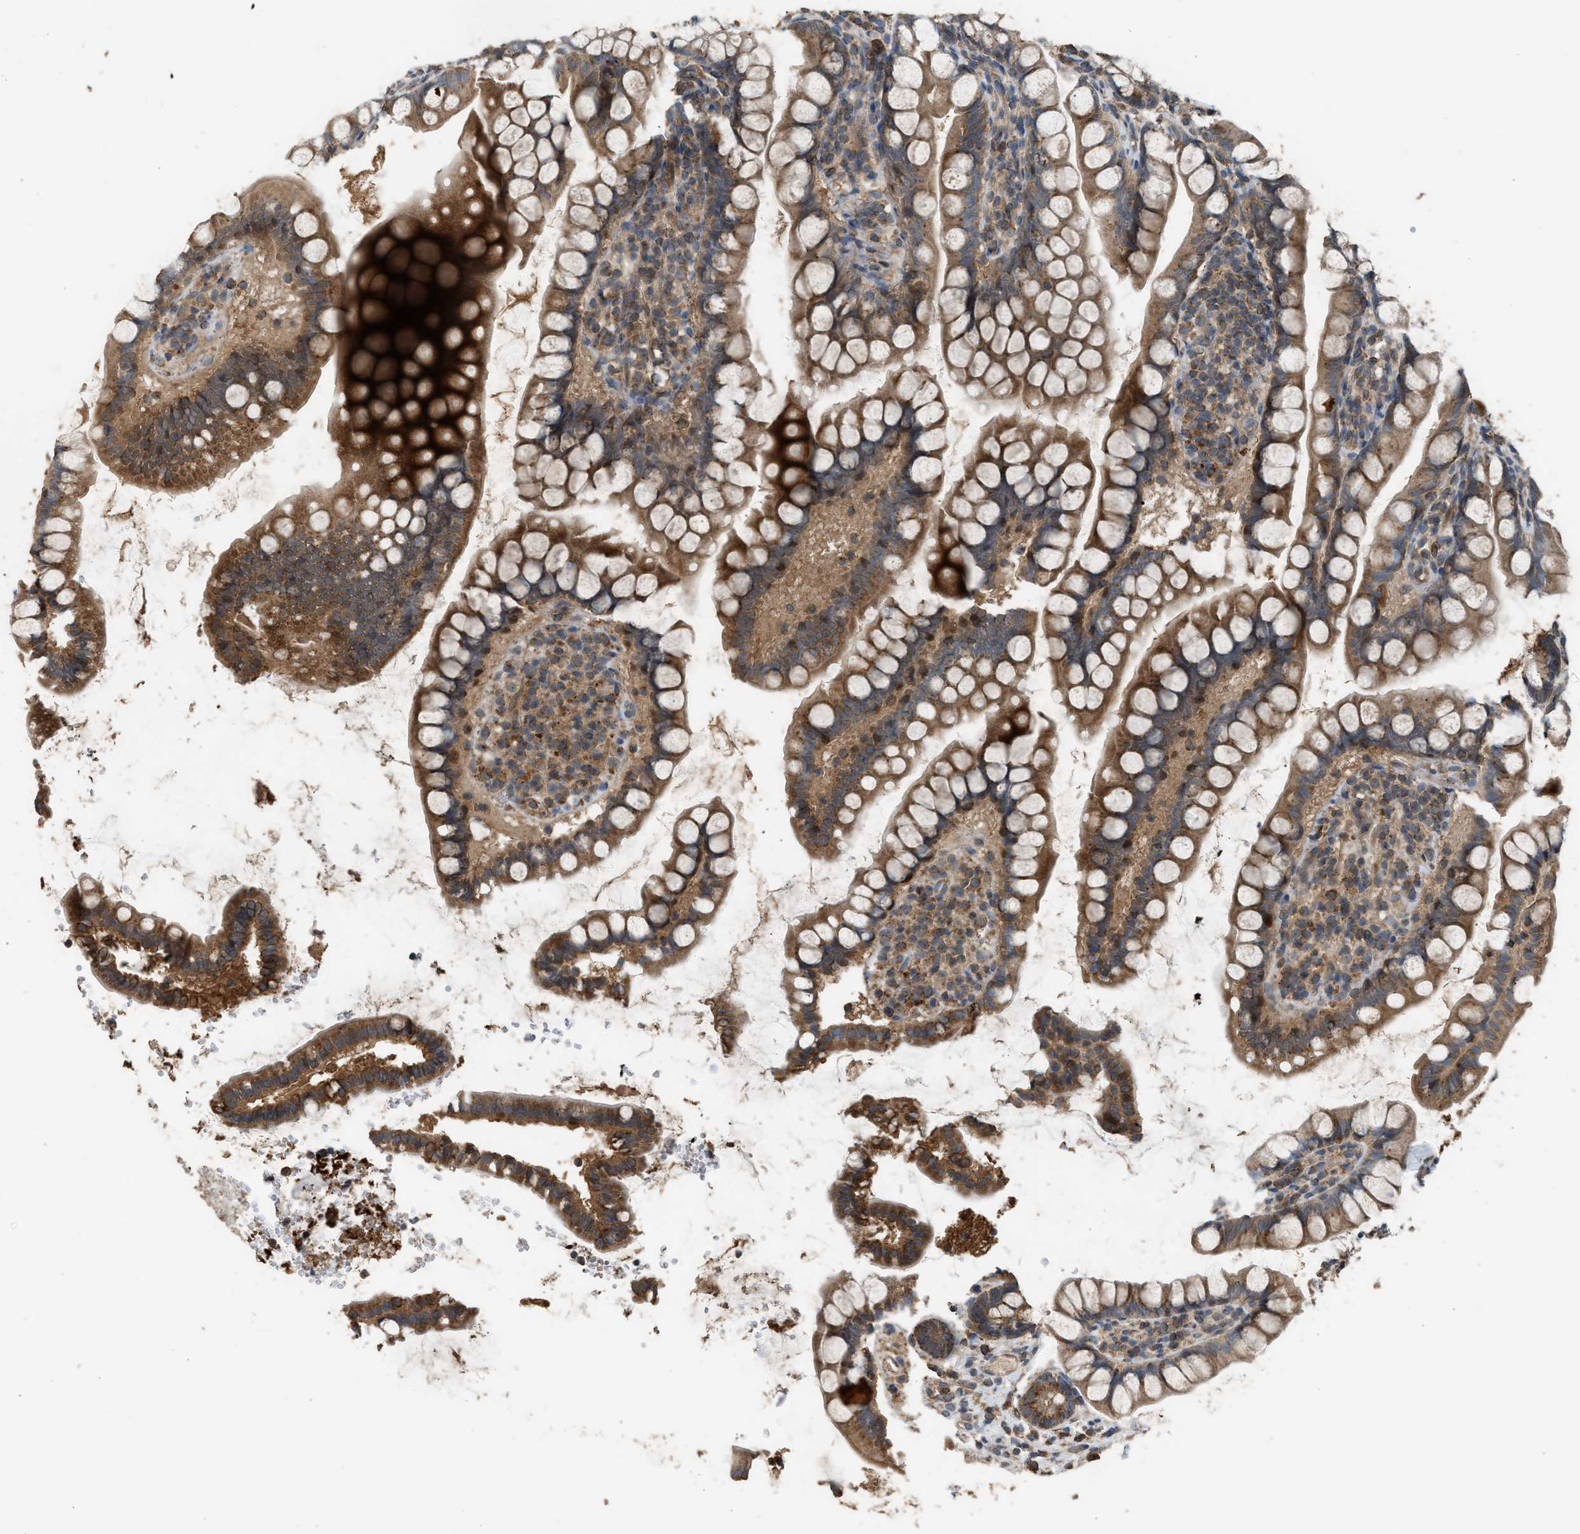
{"staining": {"intensity": "strong", "quantity": ">75%", "location": "cytoplasmic/membranous"}, "tissue": "small intestine", "cell_type": "Glandular cells", "image_type": "normal", "snomed": [{"axis": "morphology", "description": "Normal tissue, NOS"}, {"axis": "topography", "description": "Small intestine"}], "caption": "This is an image of immunohistochemistry staining of unremarkable small intestine, which shows strong positivity in the cytoplasmic/membranous of glandular cells.", "gene": "STARD3", "patient": {"sex": "female", "age": 84}}